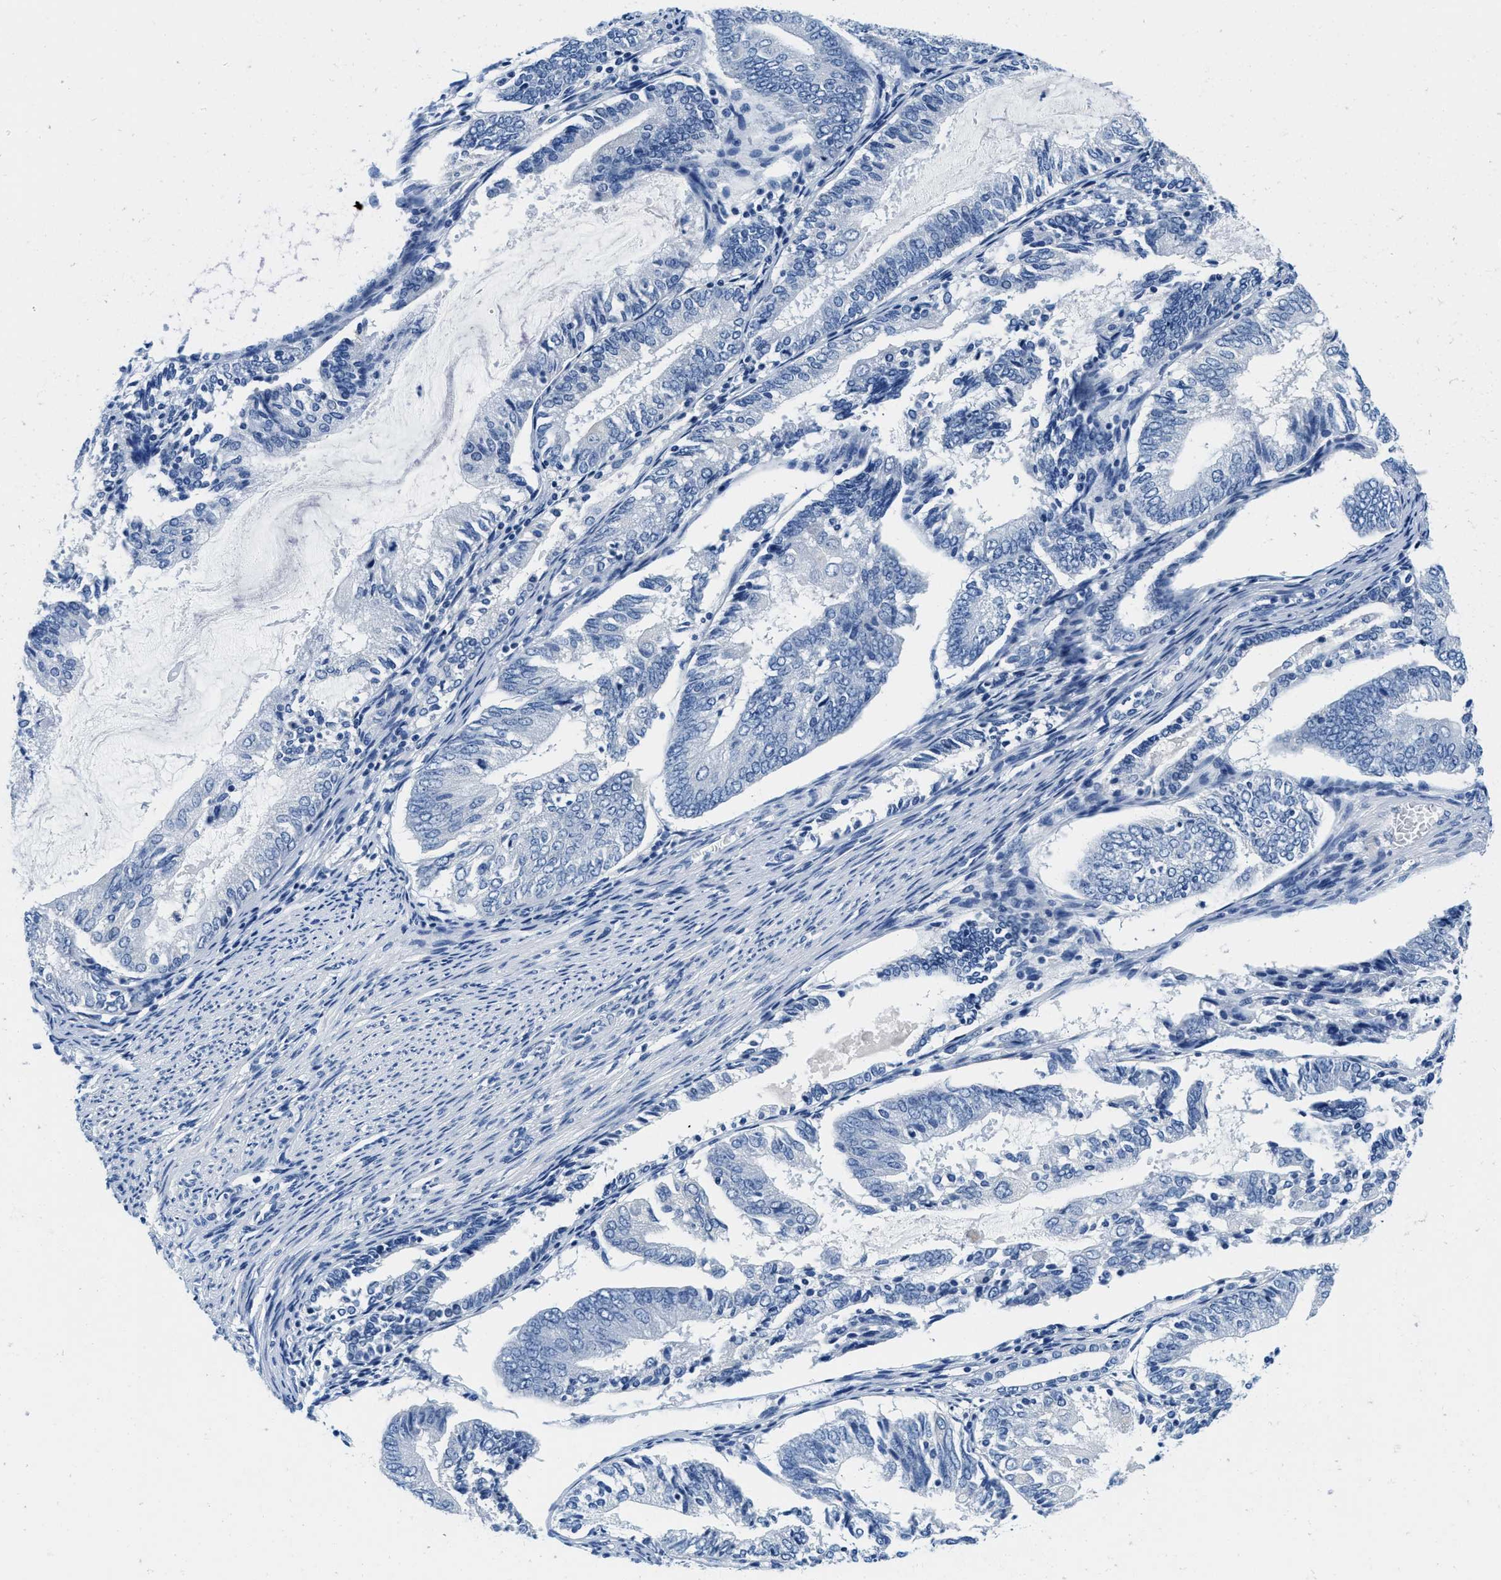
{"staining": {"intensity": "negative", "quantity": "none", "location": "none"}, "tissue": "endometrial cancer", "cell_type": "Tumor cells", "image_type": "cancer", "snomed": [{"axis": "morphology", "description": "Adenocarcinoma, NOS"}, {"axis": "topography", "description": "Endometrium"}], "caption": "A photomicrograph of adenocarcinoma (endometrial) stained for a protein shows no brown staining in tumor cells.", "gene": "GSTM3", "patient": {"sex": "female", "age": 81}}